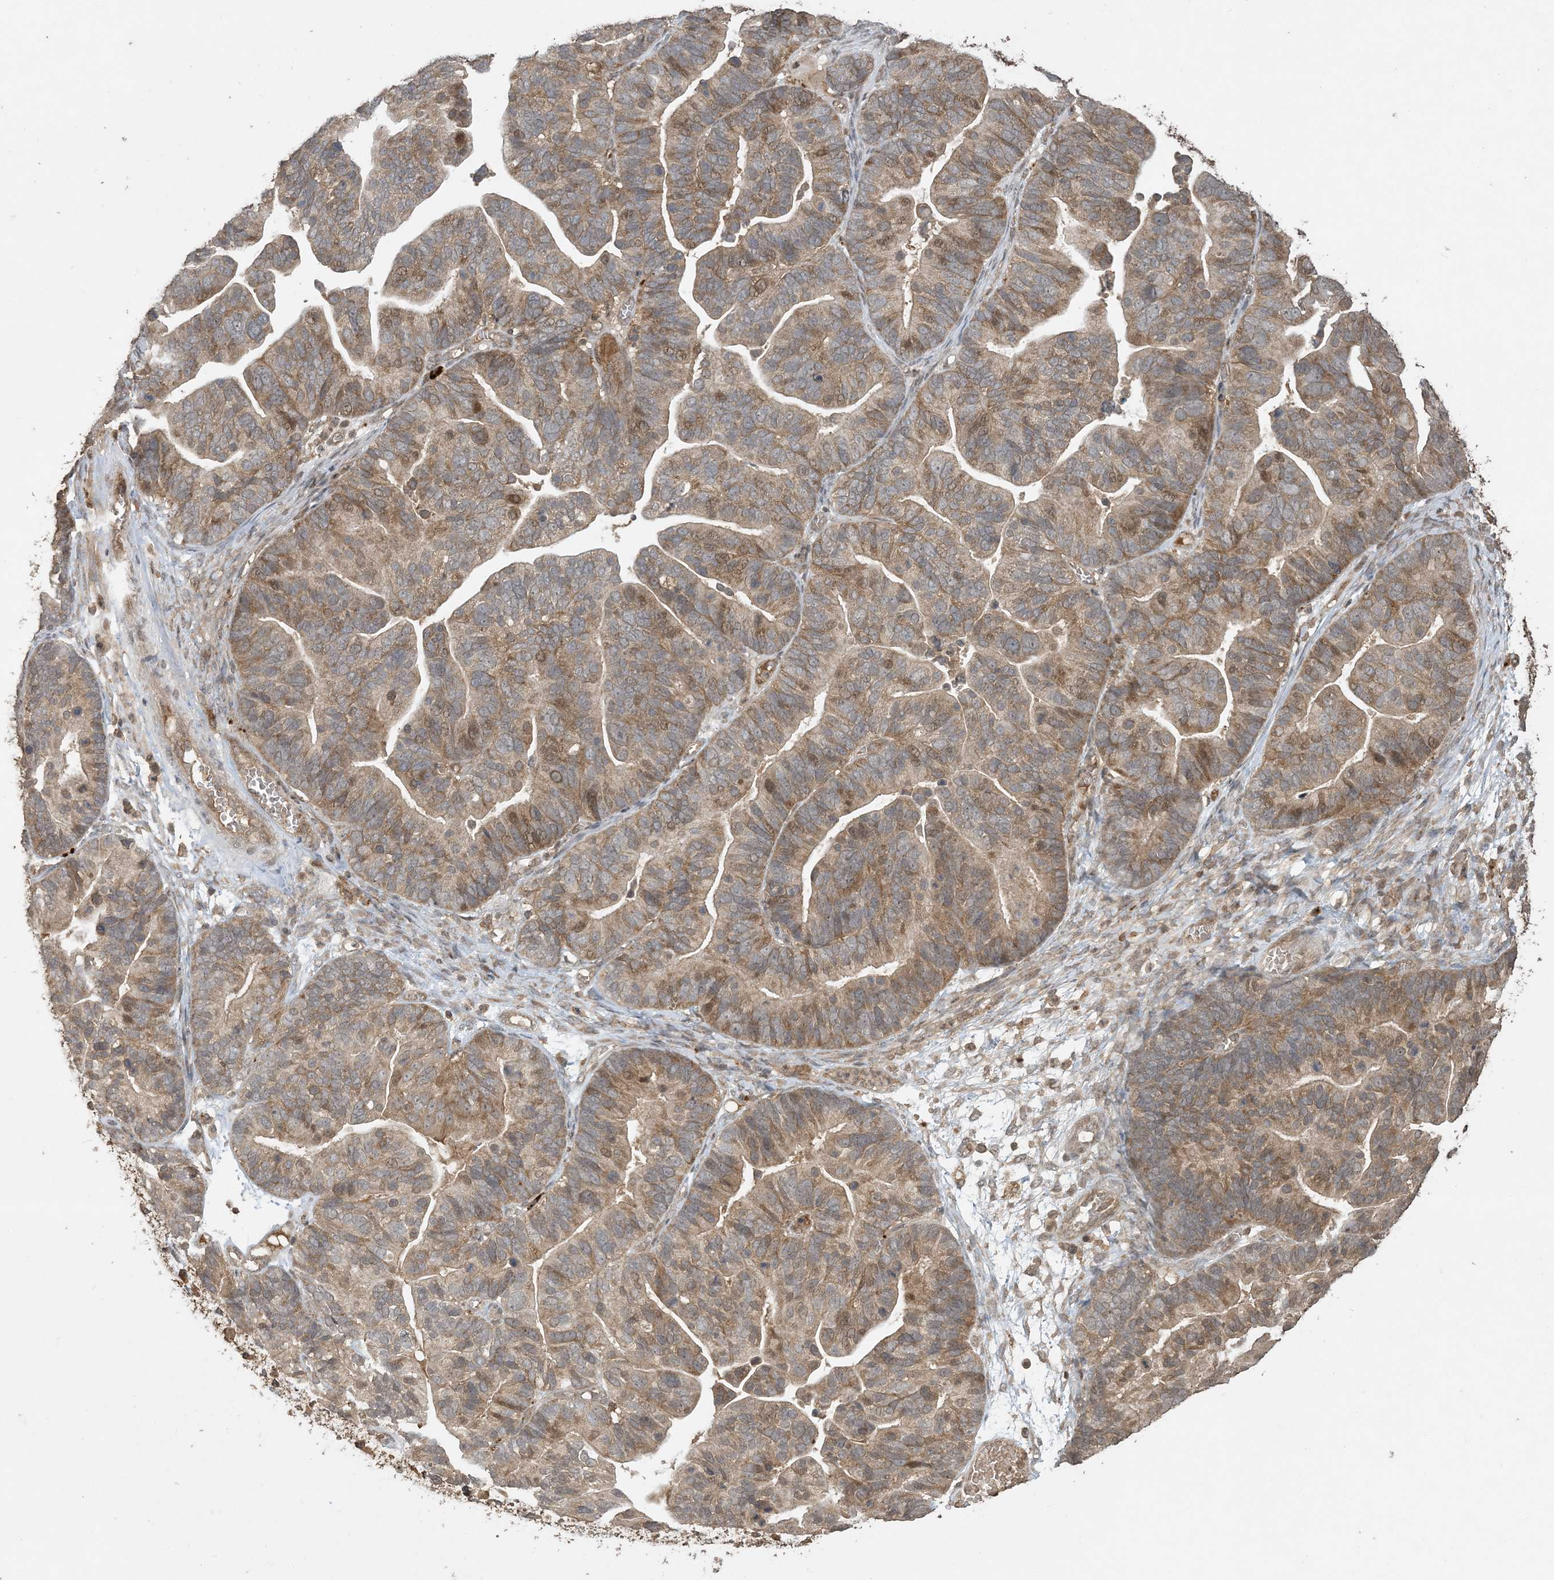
{"staining": {"intensity": "weak", "quantity": ">75%", "location": "cytoplasmic/membranous"}, "tissue": "ovarian cancer", "cell_type": "Tumor cells", "image_type": "cancer", "snomed": [{"axis": "morphology", "description": "Cystadenocarcinoma, serous, NOS"}, {"axis": "topography", "description": "Ovary"}], "caption": "The photomicrograph shows immunohistochemical staining of ovarian cancer. There is weak cytoplasmic/membranous expression is present in about >75% of tumor cells. Using DAB (brown) and hematoxylin (blue) stains, captured at high magnification using brightfield microscopy.", "gene": "EFCAB8", "patient": {"sex": "female", "age": 56}}